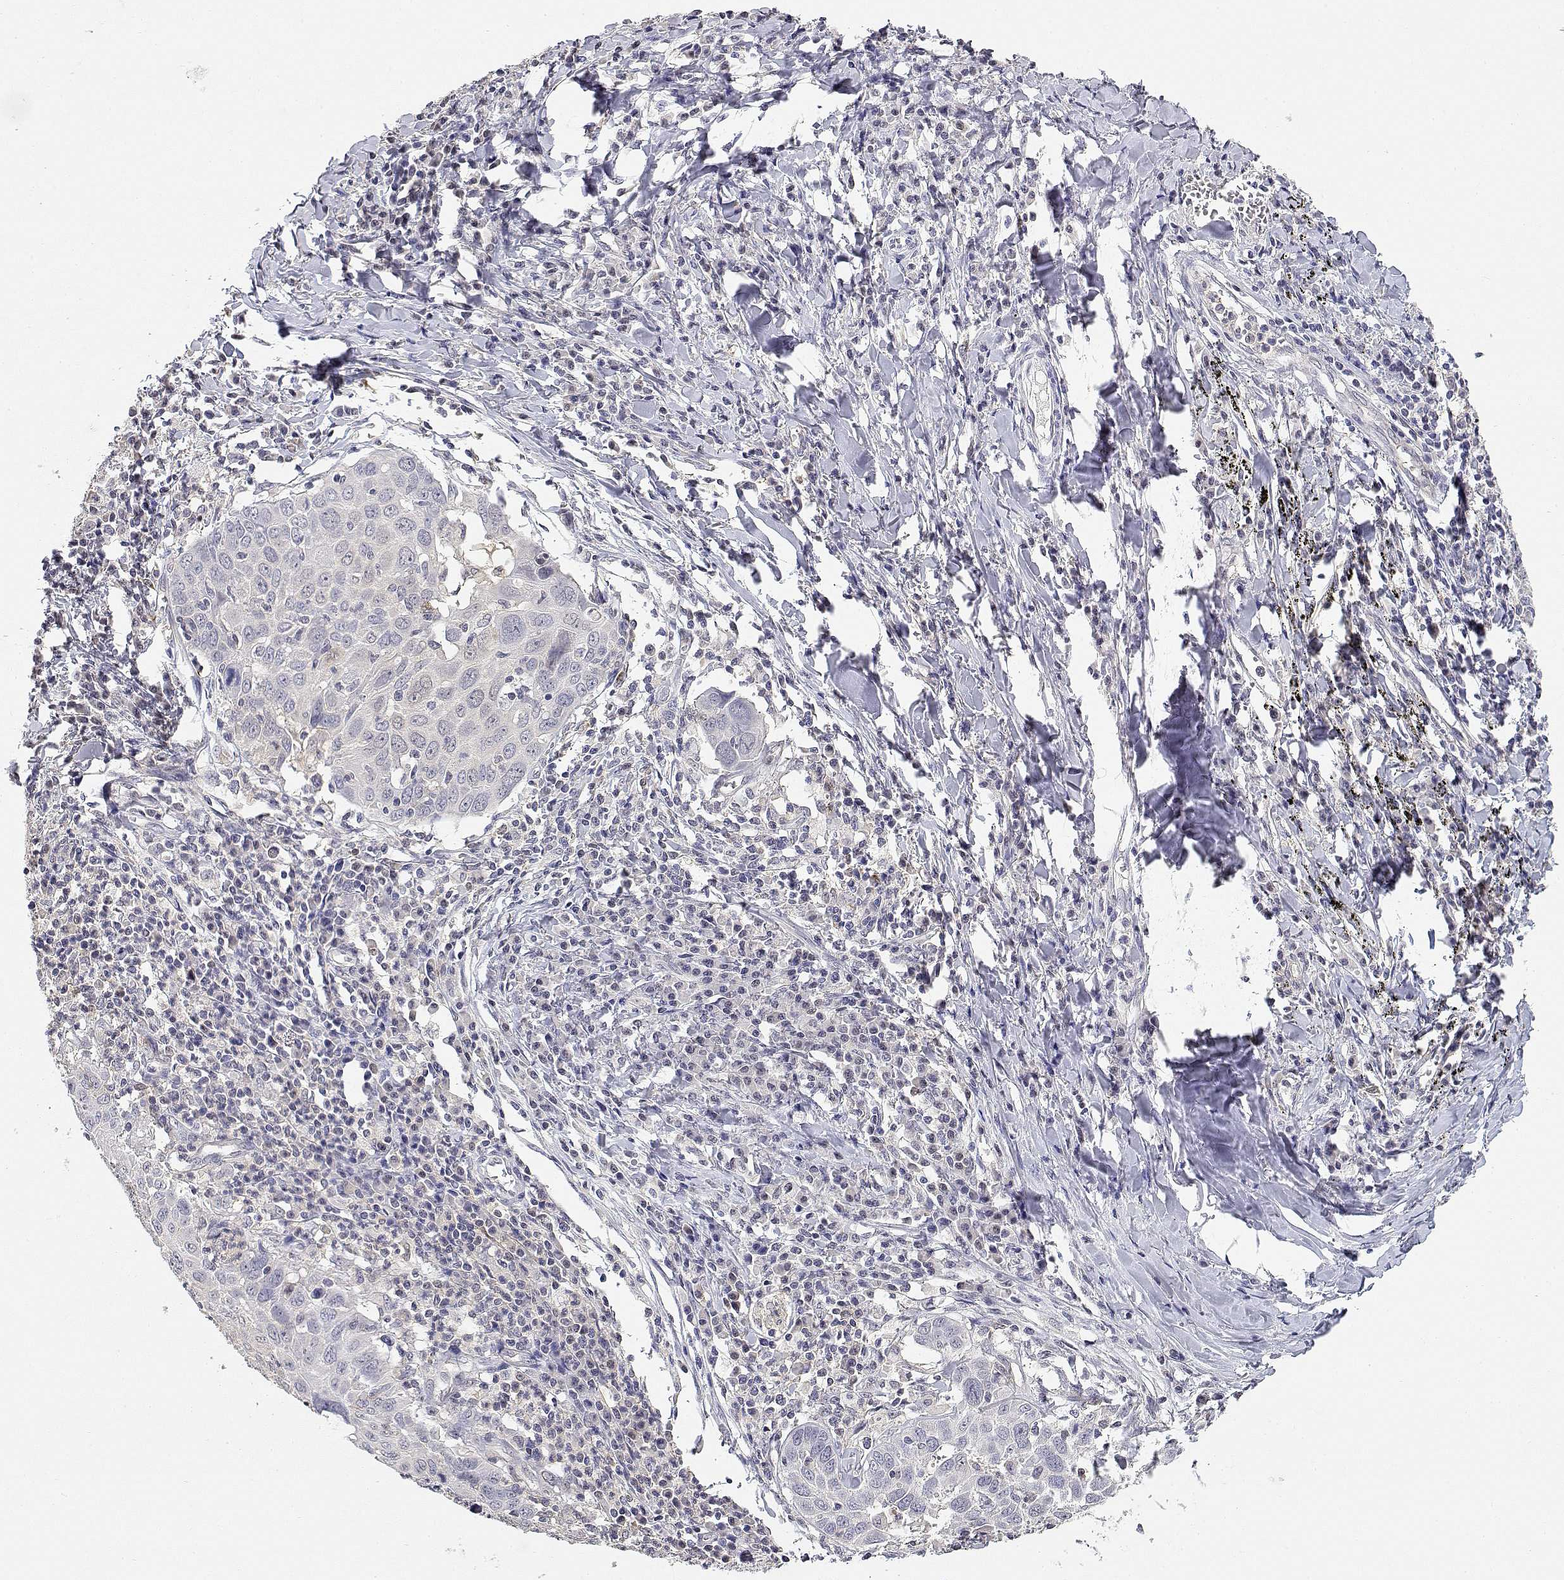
{"staining": {"intensity": "negative", "quantity": "none", "location": "none"}, "tissue": "lung cancer", "cell_type": "Tumor cells", "image_type": "cancer", "snomed": [{"axis": "morphology", "description": "Squamous cell carcinoma, NOS"}, {"axis": "topography", "description": "Lung"}], "caption": "The immunohistochemistry histopathology image has no significant positivity in tumor cells of lung cancer (squamous cell carcinoma) tissue.", "gene": "ADA", "patient": {"sex": "male", "age": 57}}